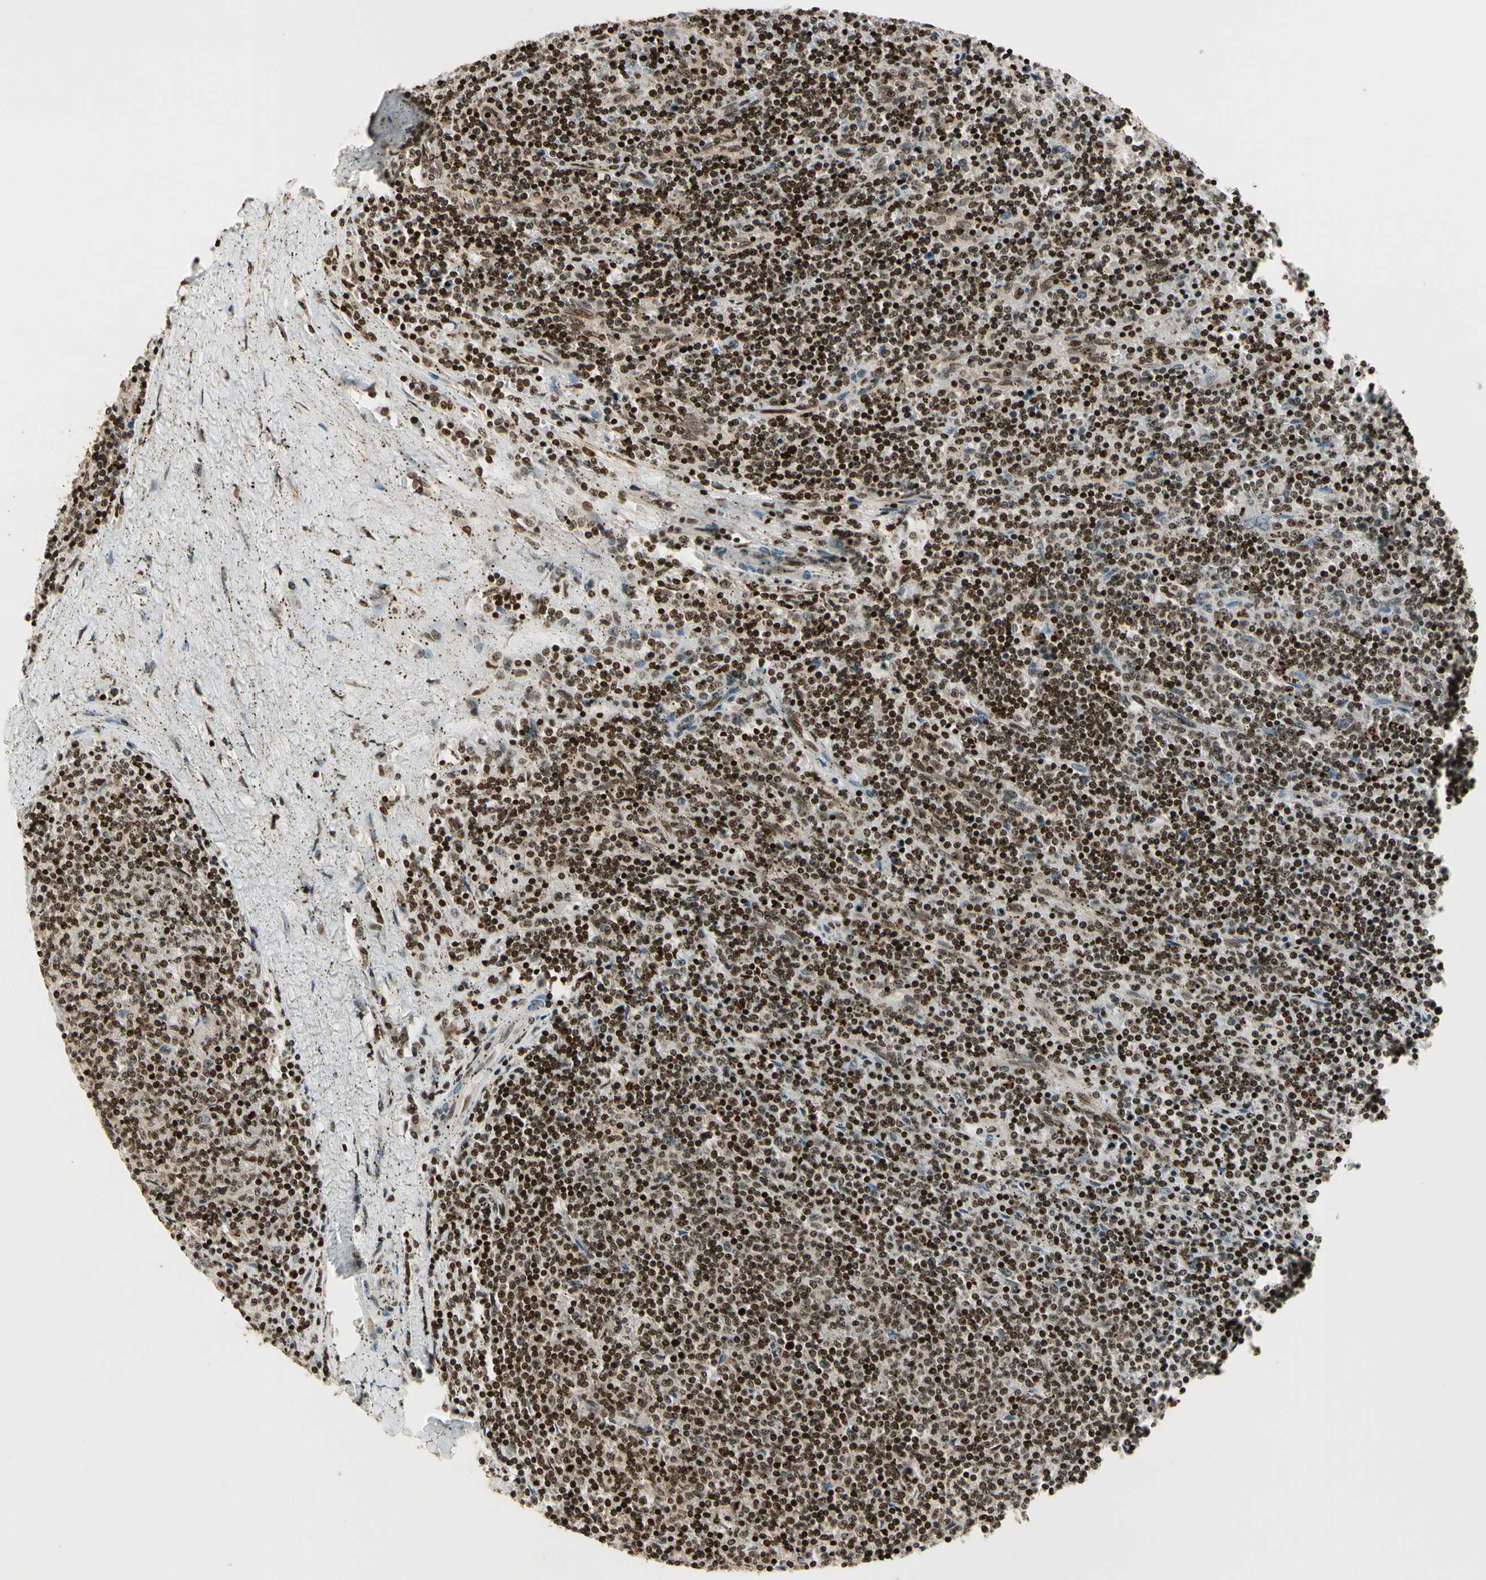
{"staining": {"intensity": "strong", "quantity": ">75%", "location": "nuclear"}, "tissue": "lymphoma", "cell_type": "Tumor cells", "image_type": "cancer", "snomed": [{"axis": "morphology", "description": "Malignant lymphoma, non-Hodgkin's type, Low grade"}, {"axis": "topography", "description": "Spleen"}], "caption": "Immunohistochemistry (IHC) (DAB) staining of lymphoma exhibits strong nuclear protein positivity in approximately >75% of tumor cells.", "gene": "TSHZ3", "patient": {"sex": "female", "age": 50}}